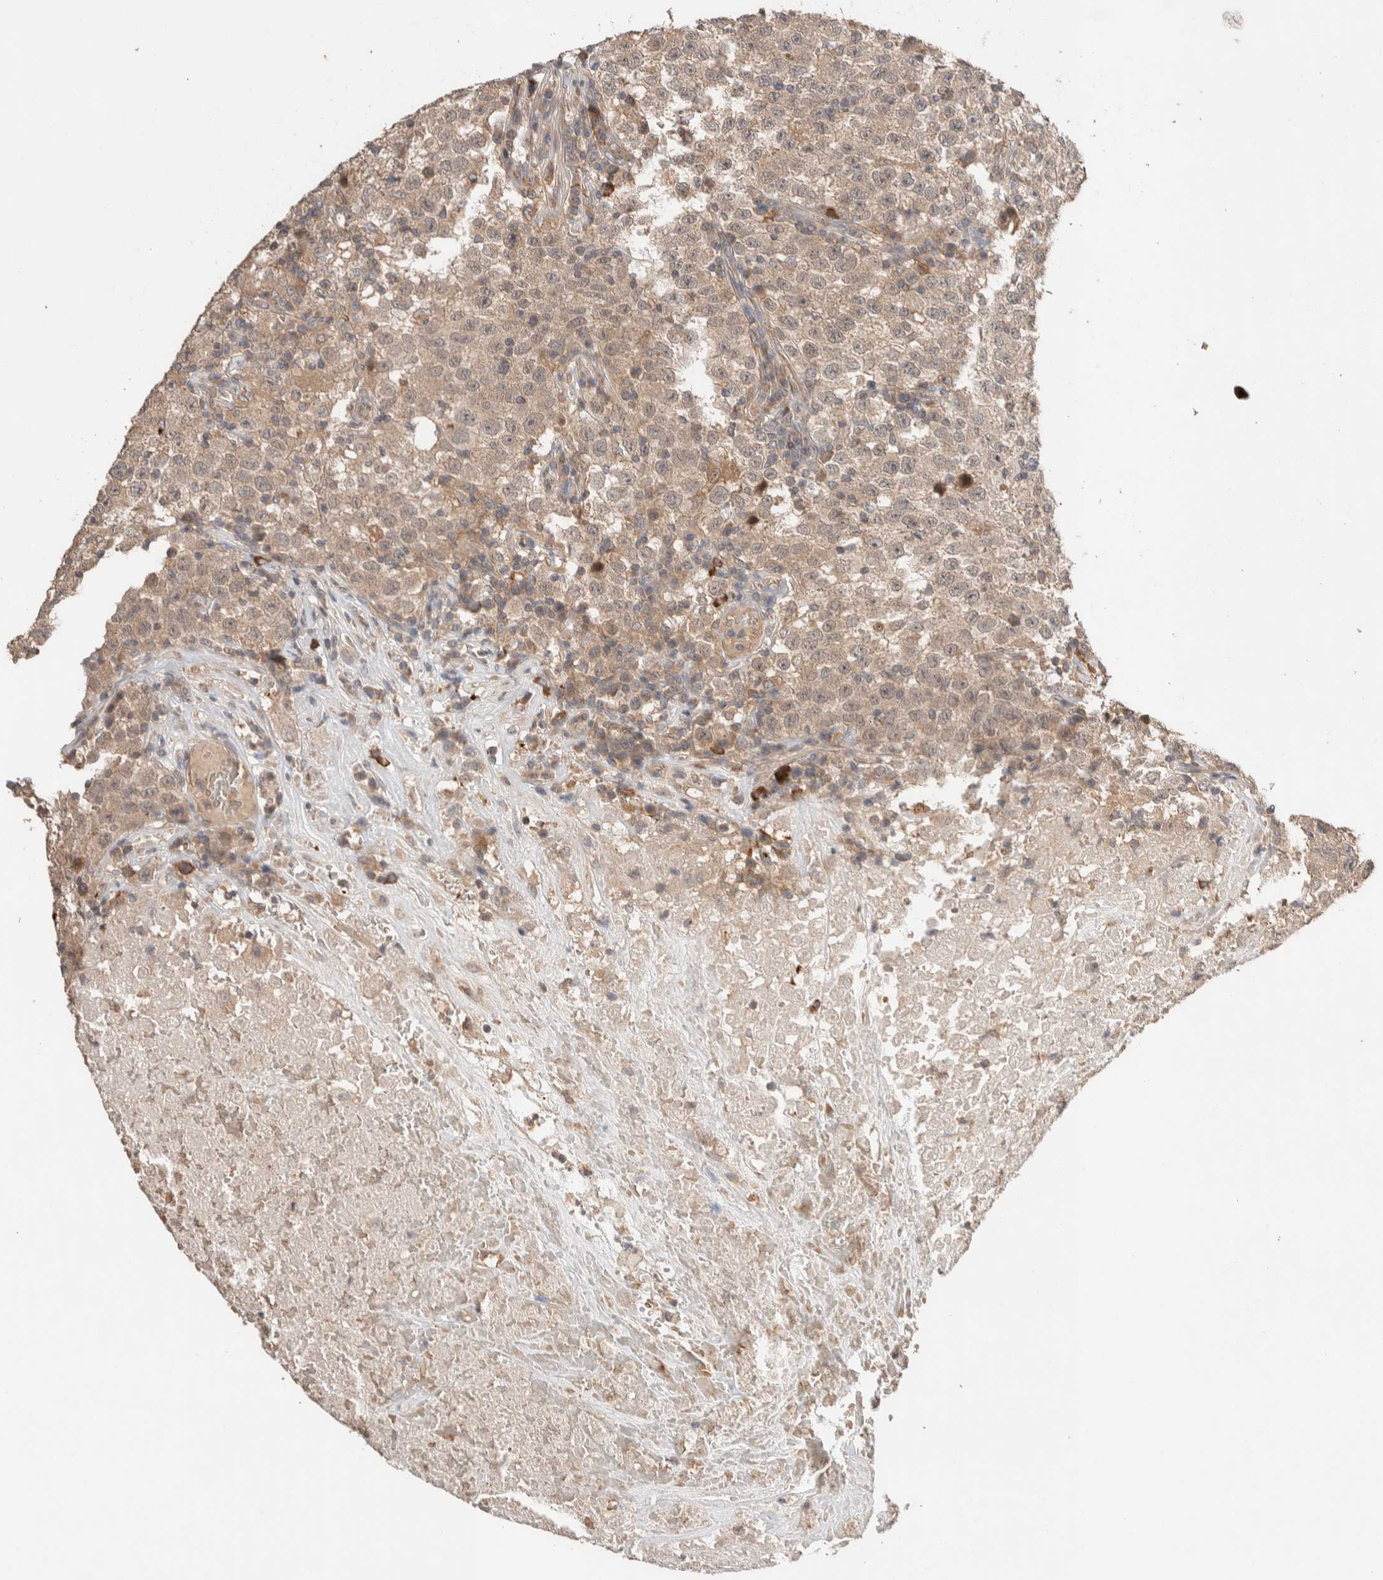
{"staining": {"intensity": "weak", "quantity": ">75%", "location": "cytoplasmic/membranous"}, "tissue": "testis cancer", "cell_type": "Tumor cells", "image_type": "cancer", "snomed": [{"axis": "morphology", "description": "Seminoma, NOS"}, {"axis": "topography", "description": "Testis"}], "caption": "A high-resolution histopathology image shows immunohistochemistry (IHC) staining of testis cancer (seminoma), which shows weak cytoplasmic/membranous expression in approximately >75% of tumor cells.", "gene": "WDR91", "patient": {"sex": "male", "age": 22}}